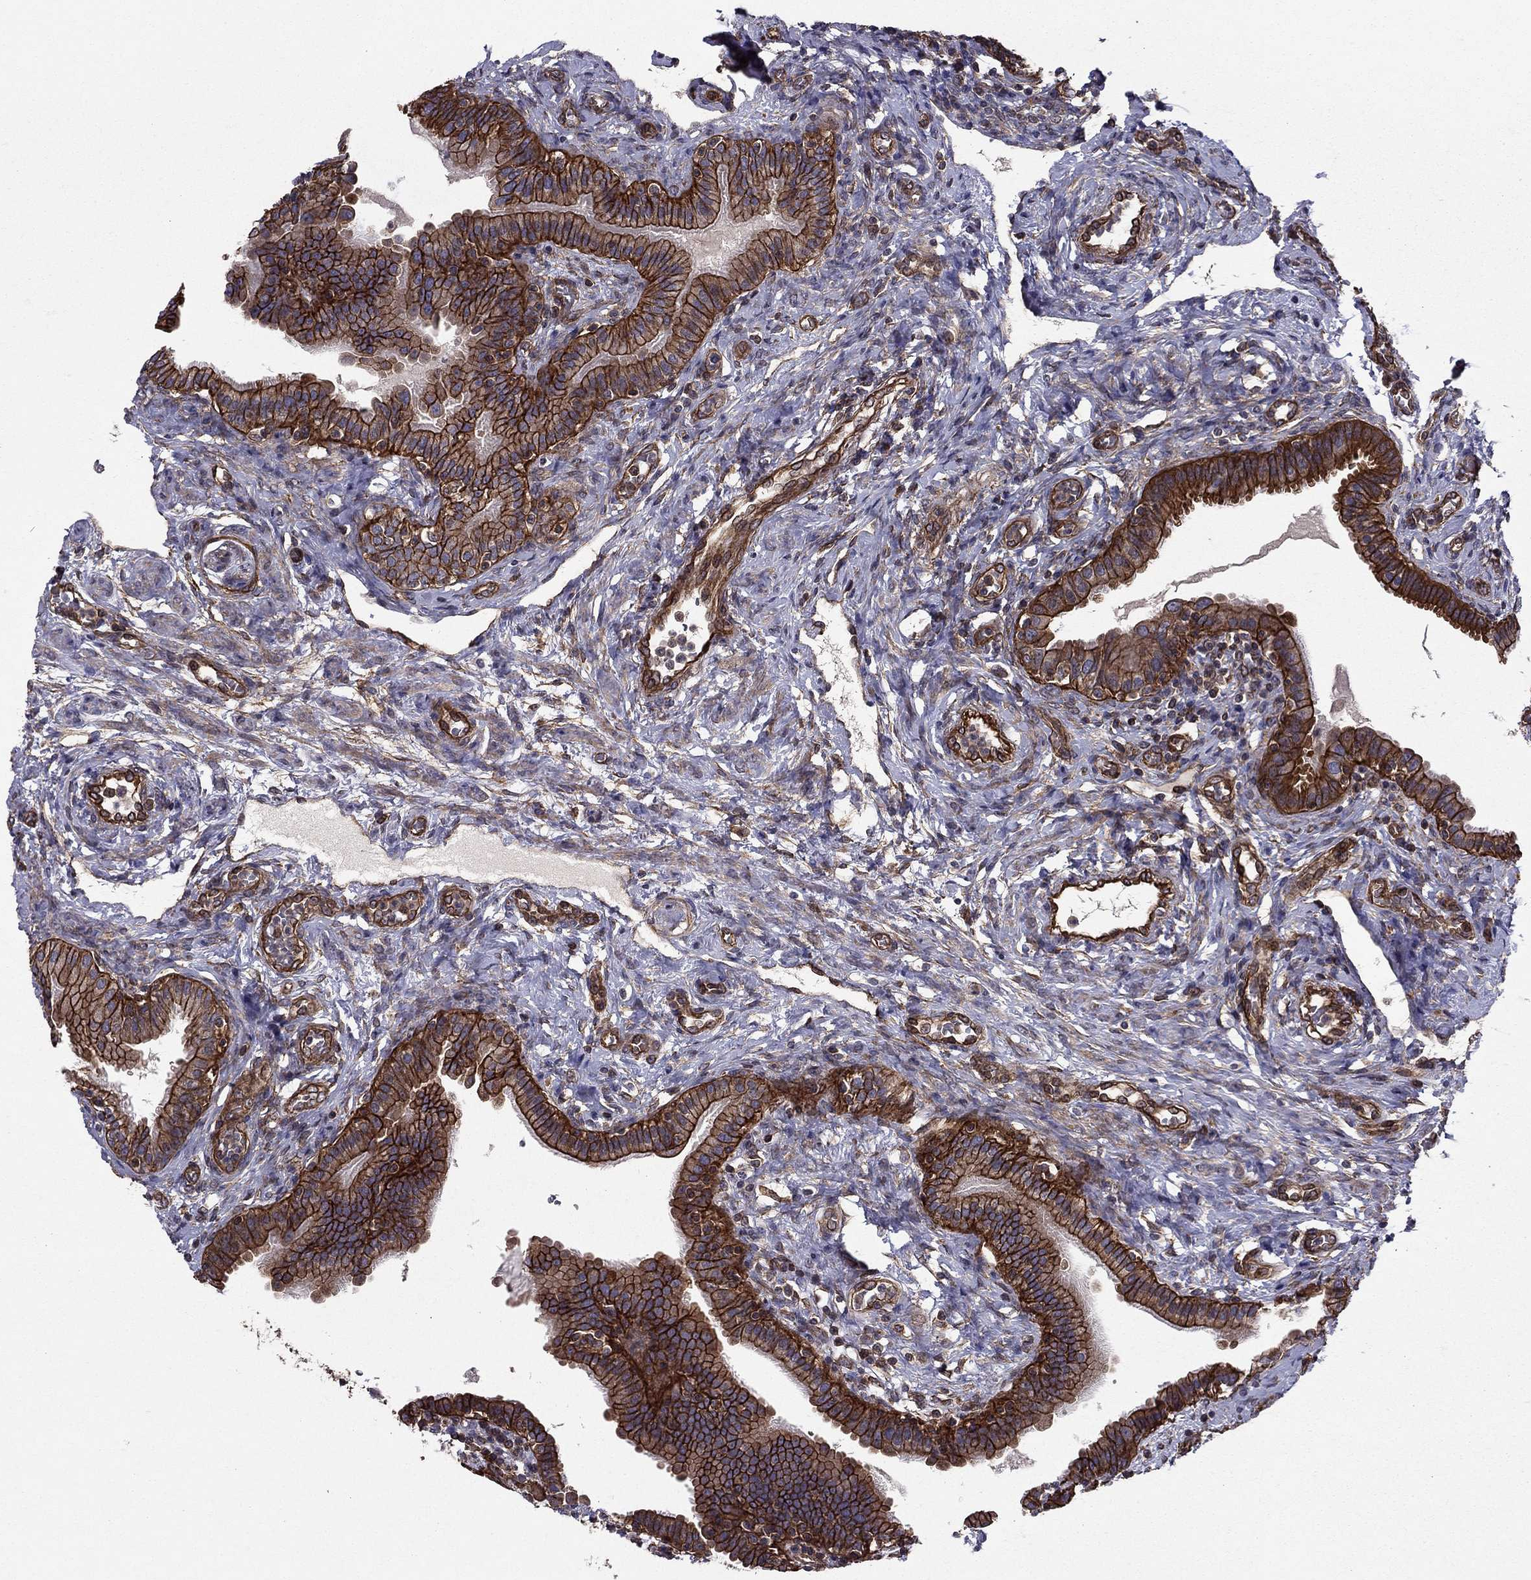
{"staining": {"intensity": "strong", "quantity": "25%-75%", "location": "cytoplasmic/membranous"}, "tissue": "fallopian tube", "cell_type": "Glandular cells", "image_type": "normal", "snomed": [{"axis": "morphology", "description": "Normal tissue, NOS"}, {"axis": "topography", "description": "Fallopian tube"}, {"axis": "topography", "description": "Ovary"}], "caption": "Protein analysis of benign fallopian tube reveals strong cytoplasmic/membranous positivity in approximately 25%-75% of glandular cells.", "gene": "SHMT1", "patient": {"sex": "female", "age": 41}}